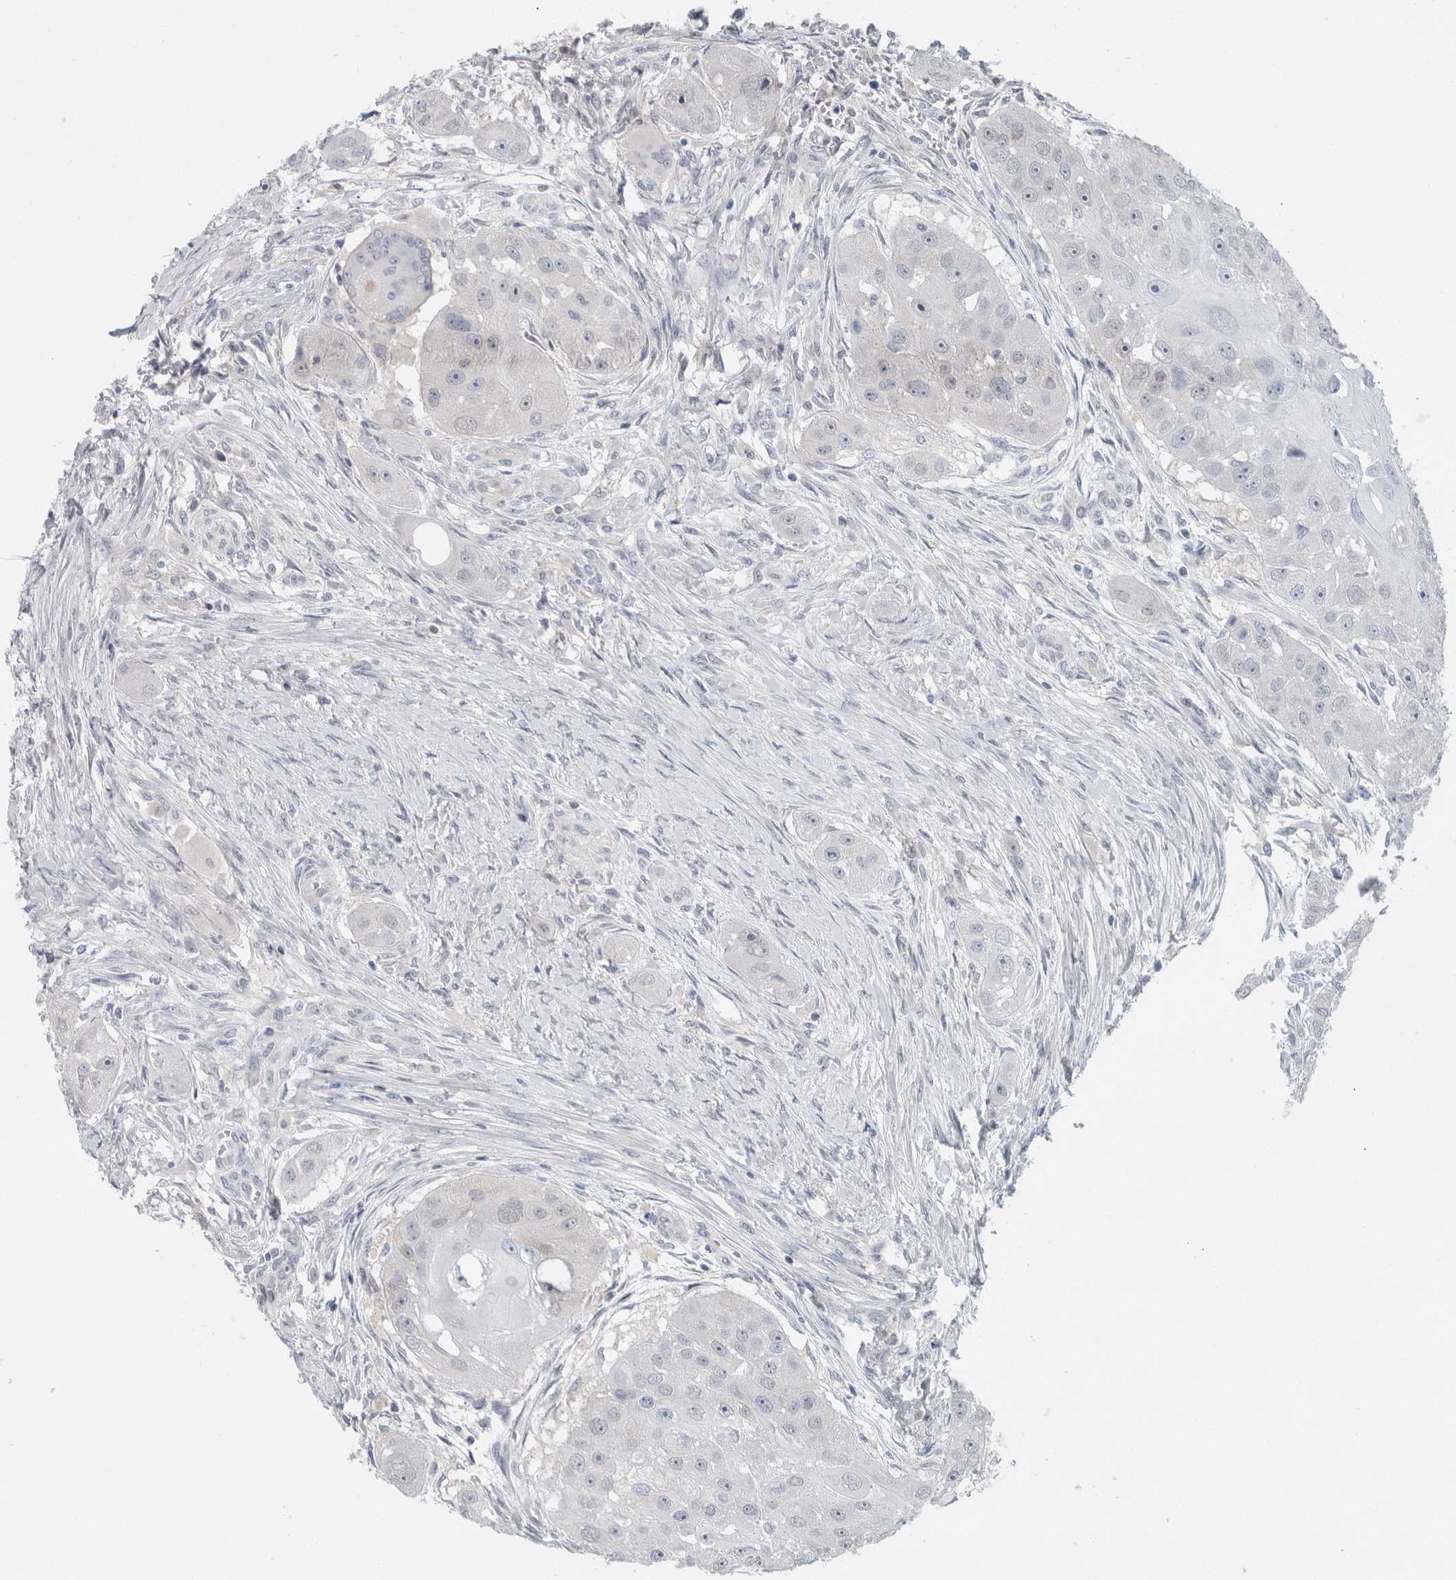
{"staining": {"intensity": "negative", "quantity": "none", "location": "none"}, "tissue": "head and neck cancer", "cell_type": "Tumor cells", "image_type": "cancer", "snomed": [{"axis": "morphology", "description": "Normal tissue, NOS"}, {"axis": "morphology", "description": "Squamous cell carcinoma, NOS"}, {"axis": "topography", "description": "Skeletal muscle"}, {"axis": "topography", "description": "Head-Neck"}], "caption": "This is an immunohistochemistry (IHC) photomicrograph of head and neck cancer. There is no expression in tumor cells.", "gene": "CASP6", "patient": {"sex": "male", "age": 51}}